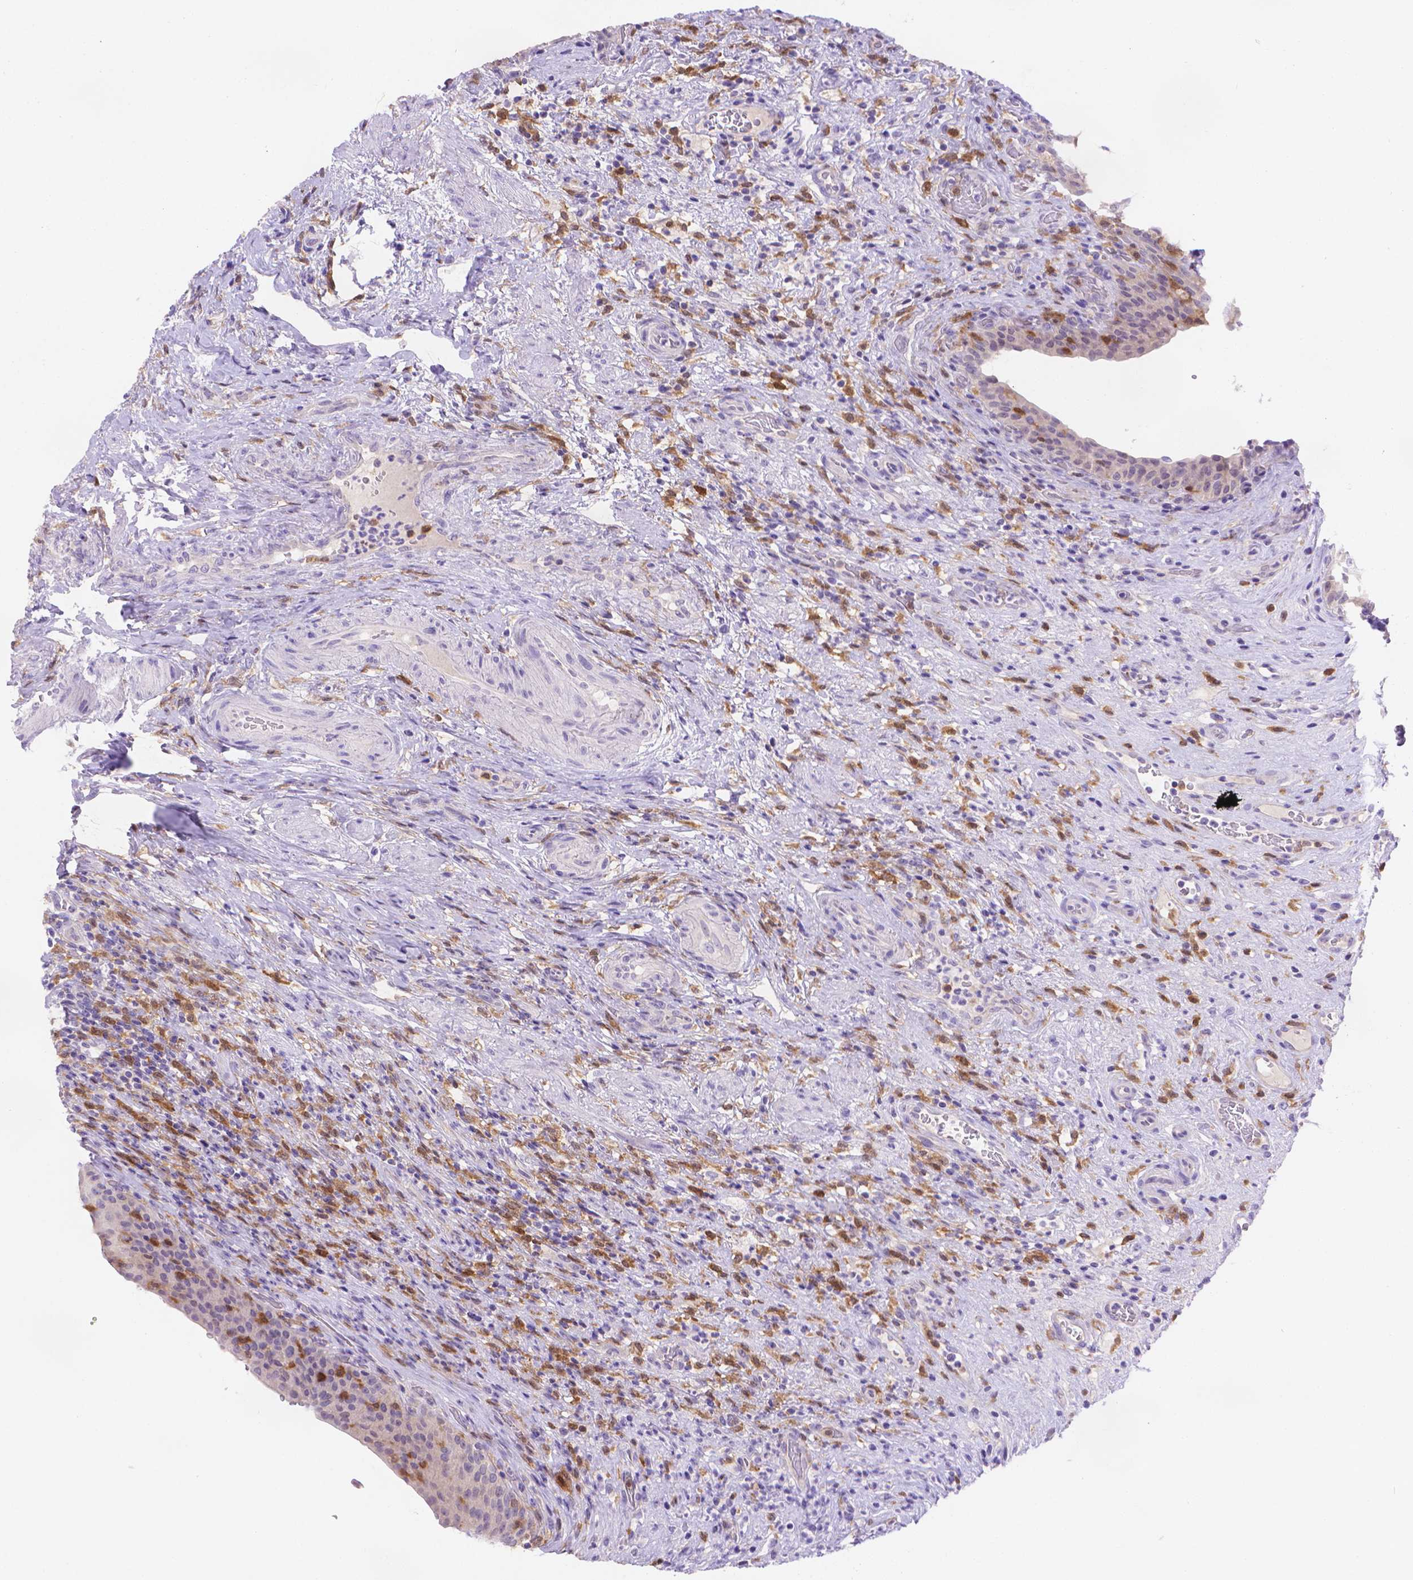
{"staining": {"intensity": "negative", "quantity": "none", "location": "none"}, "tissue": "urinary bladder", "cell_type": "Urothelial cells", "image_type": "normal", "snomed": [{"axis": "morphology", "description": "Normal tissue, NOS"}, {"axis": "topography", "description": "Urinary bladder"}, {"axis": "topography", "description": "Peripheral nerve tissue"}], "caption": "Immunohistochemical staining of normal human urinary bladder reveals no significant positivity in urothelial cells.", "gene": "FGD2", "patient": {"sex": "male", "age": 66}}